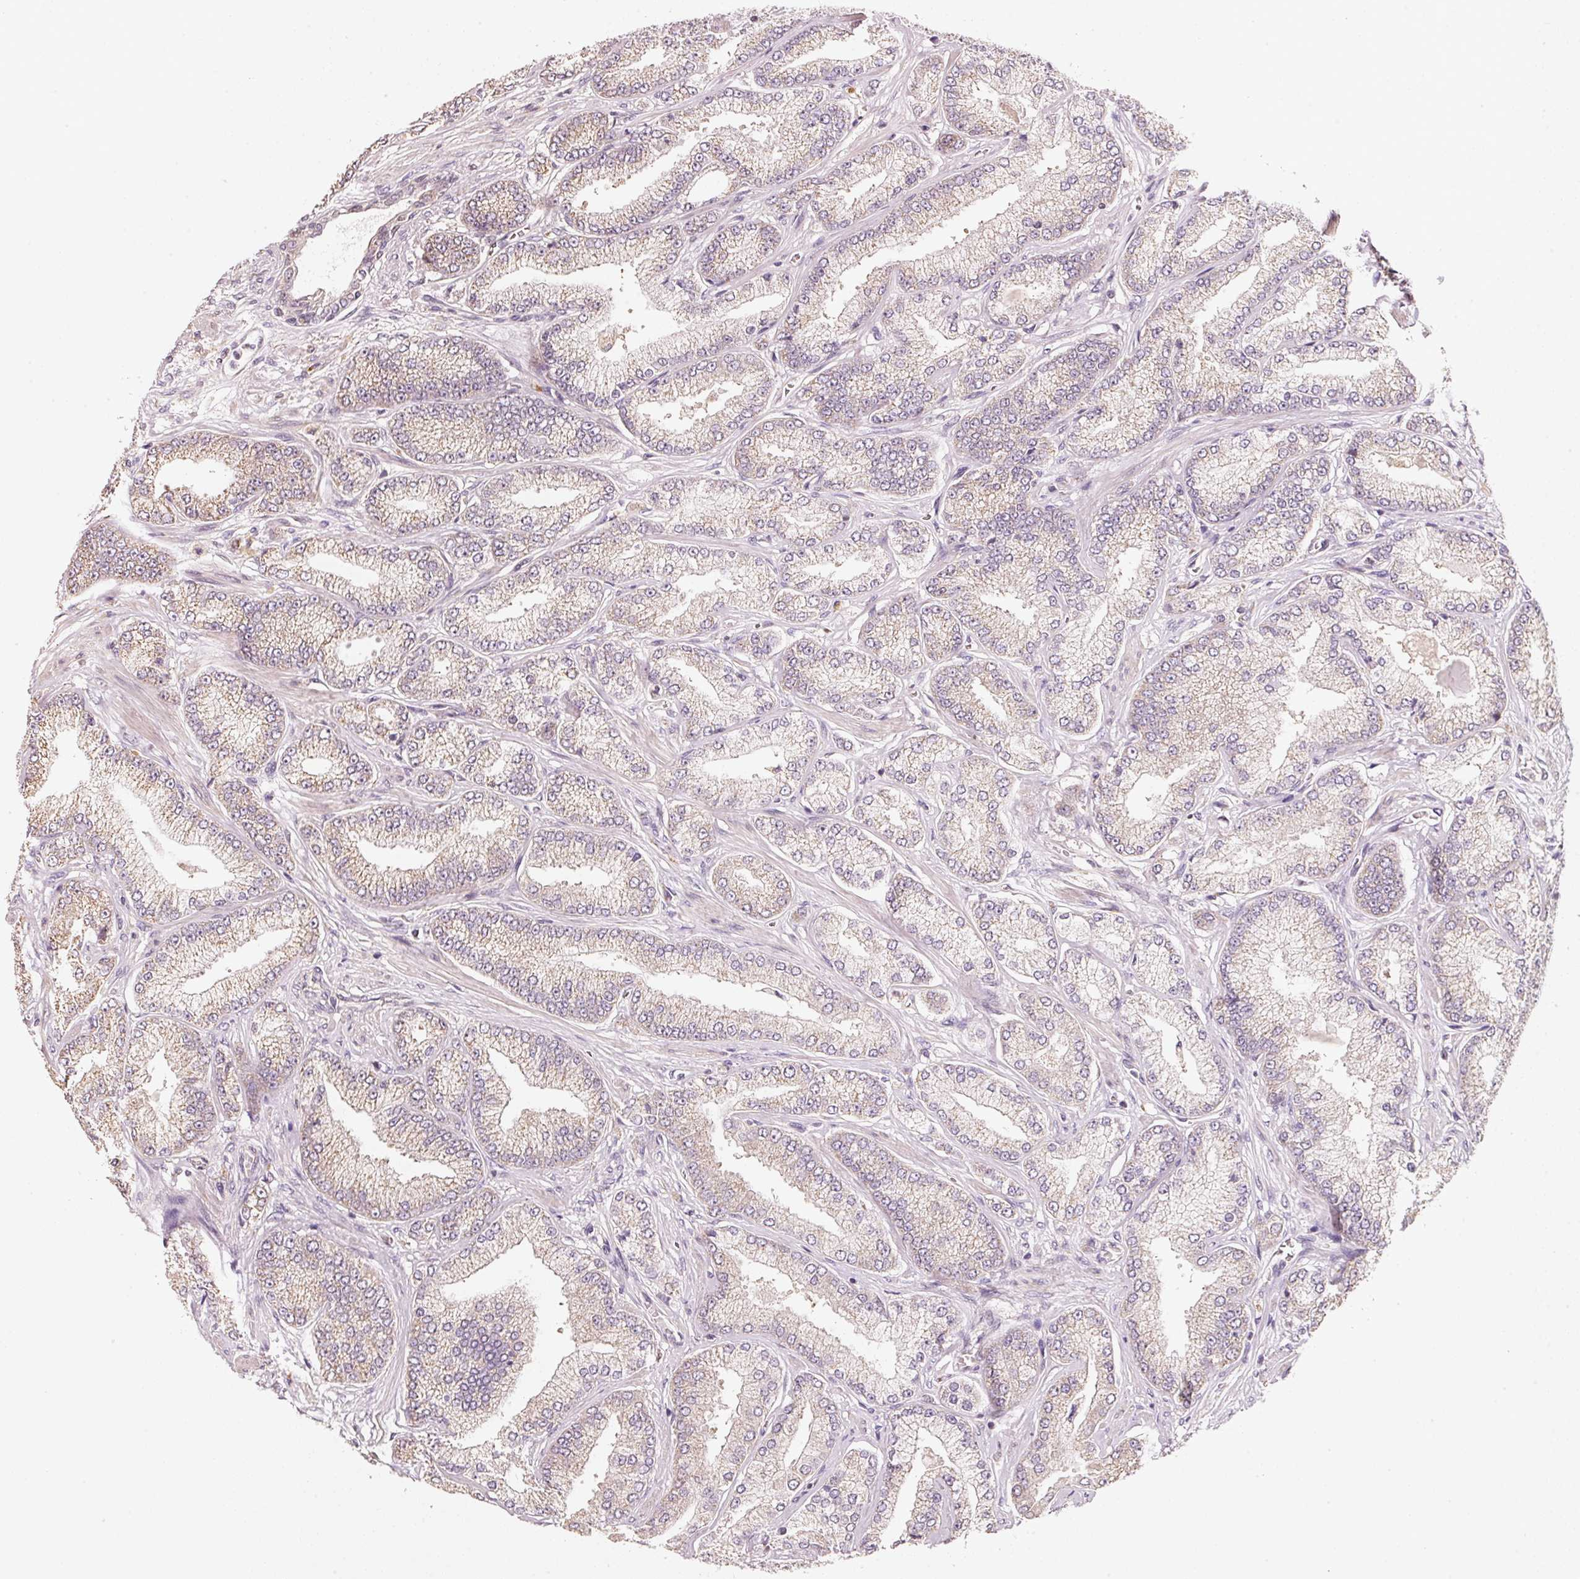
{"staining": {"intensity": "weak", "quantity": "<25%", "location": "cytoplasmic/membranous"}, "tissue": "prostate cancer", "cell_type": "Tumor cells", "image_type": "cancer", "snomed": [{"axis": "morphology", "description": "Adenocarcinoma, High grade"}, {"axis": "topography", "description": "Prostate"}], "caption": "IHC micrograph of human prostate high-grade adenocarcinoma stained for a protein (brown), which exhibits no expression in tumor cells.", "gene": "RAB35", "patient": {"sex": "male", "age": 68}}